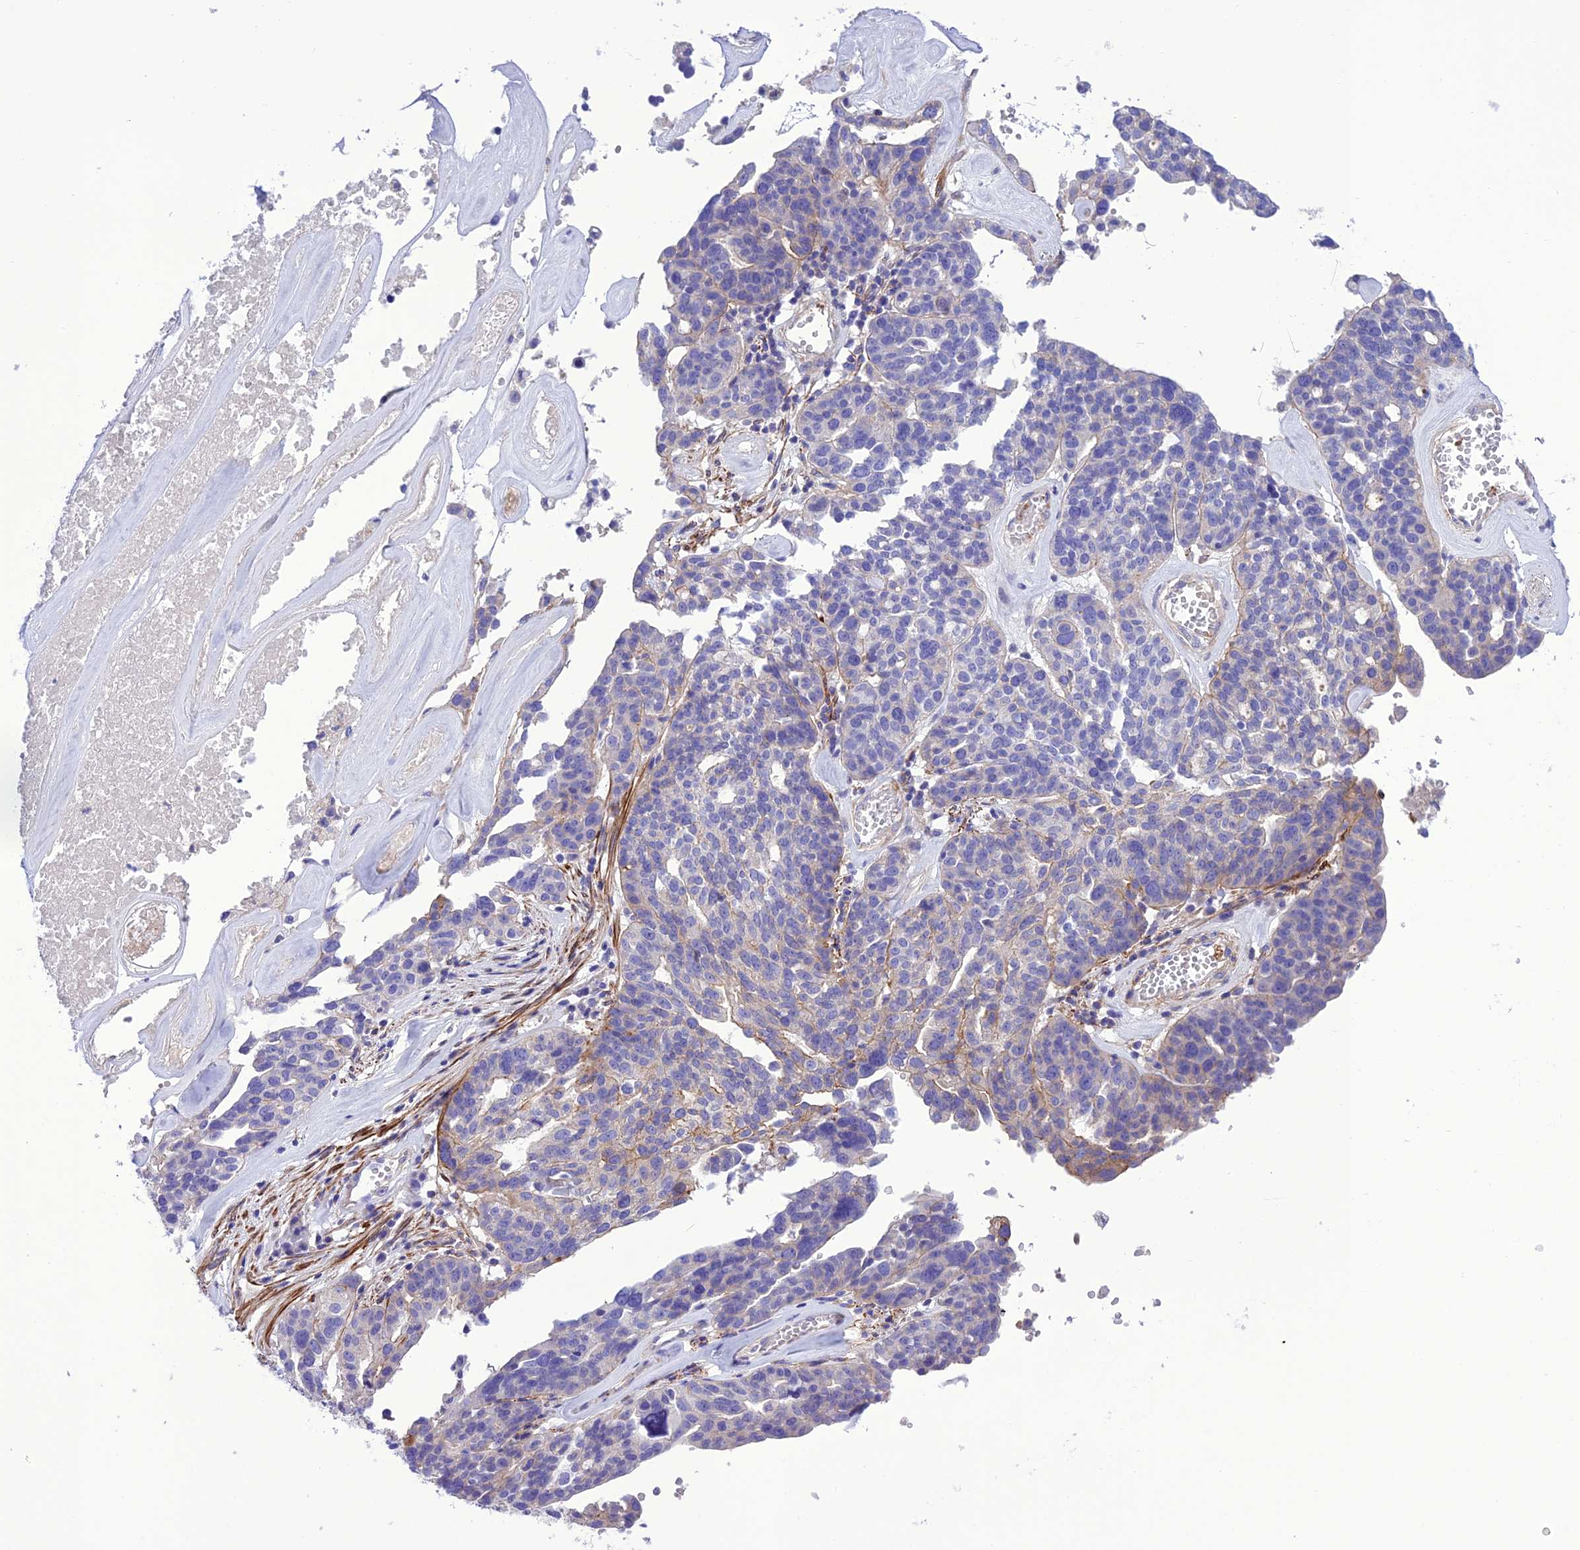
{"staining": {"intensity": "negative", "quantity": "none", "location": "none"}, "tissue": "ovarian cancer", "cell_type": "Tumor cells", "image_type": "cancer", "snomed": [{"axis": "morphology", "description": "Cystadenocarcinoma, serous, NOS"}, {"axis": "topography", "description": "Ovary"}], "caption": "The image exhibits no staining of tumor cells in ovarian cancer (serous cystadenocarcinoma).", "gene": "FRA10AC1", "patient": {"sex": "female", "age": 59}}